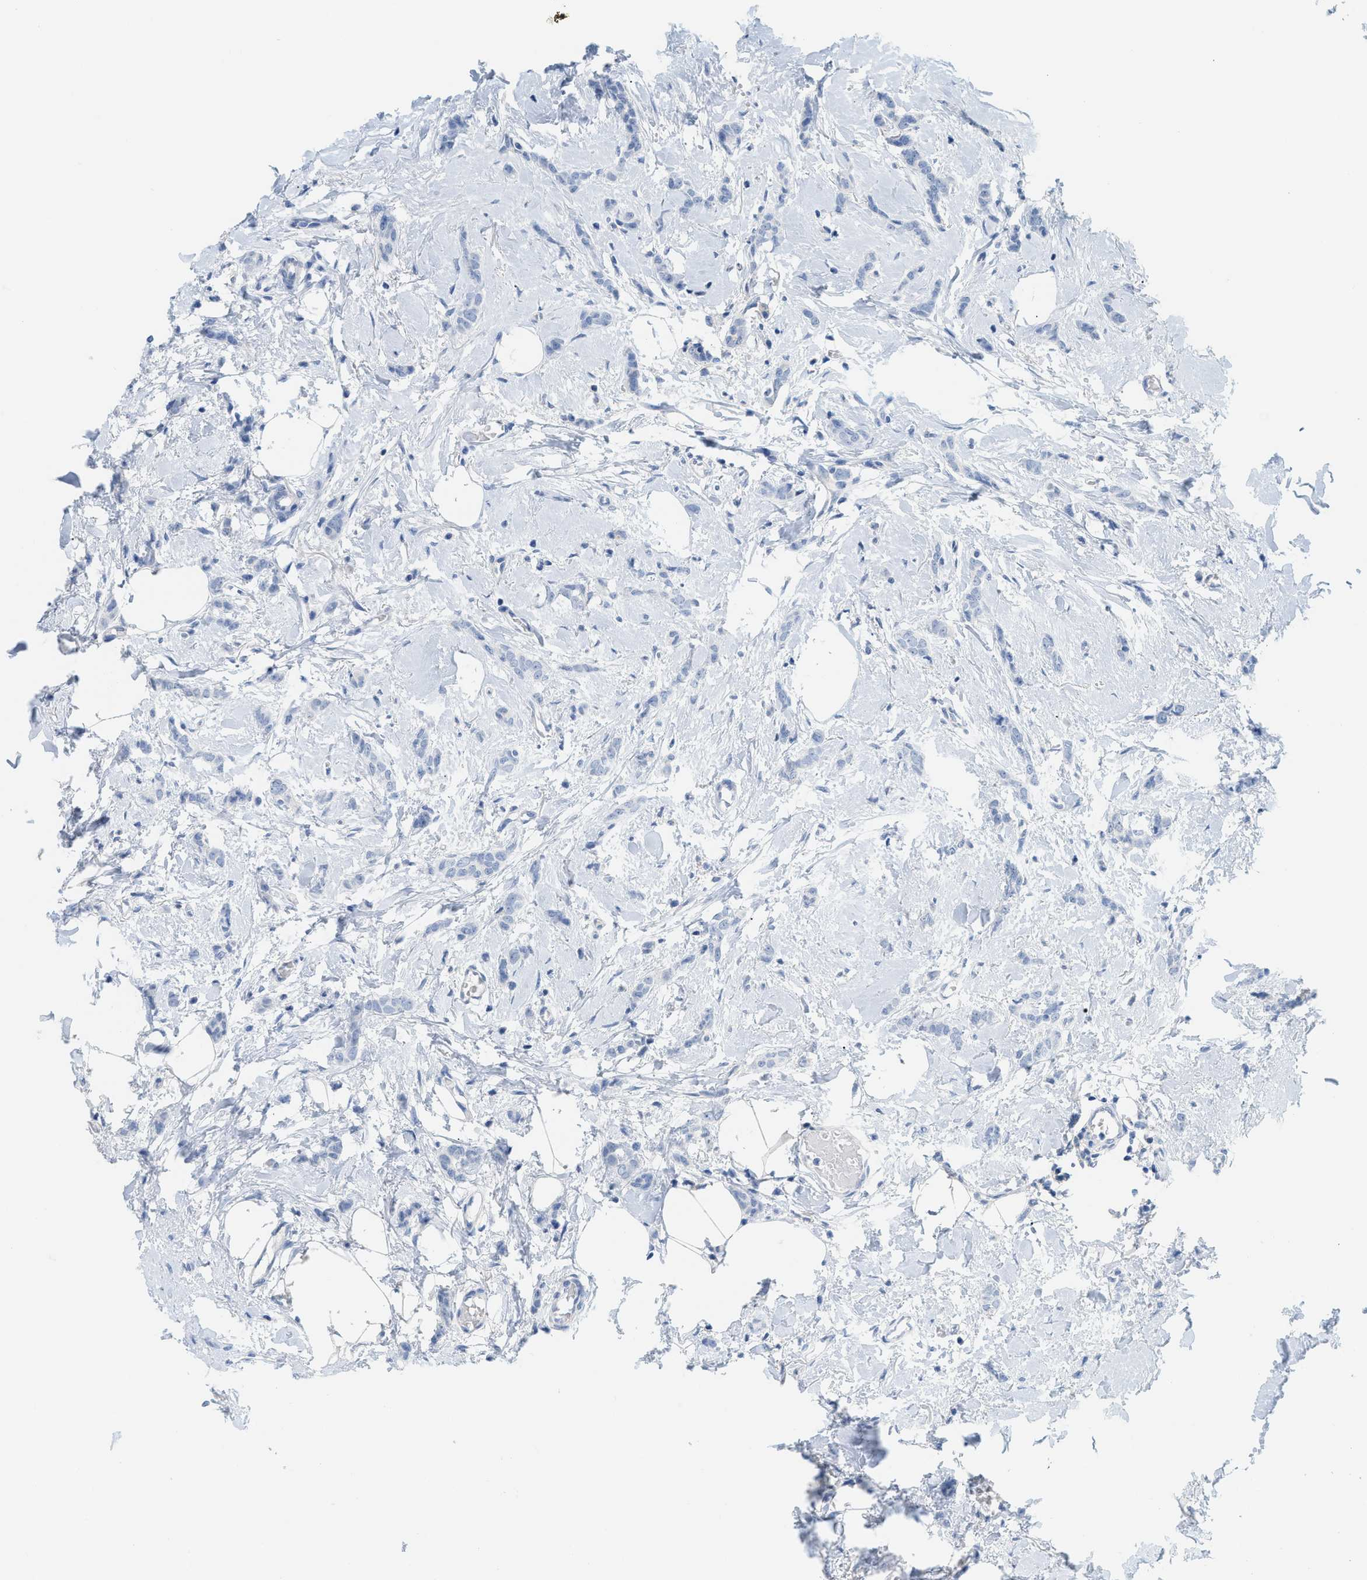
{"staining": {"intensity": "negative", "quantity": "none", "location": "none"}, "tissue": "breast cancer", "cell_type": "Tumor cells", "image_type": "cancer", "snomed": [{"axis": "morphology", "description": "Lobular carcinoma"}, {"axis": "topography", "description": "Skin"}, {"axis": "topography", "description": "Breast"}], "caption": "Breast lobular carcinoma was stained to show a protein in brown. There is no significant positivity in tumor cells.", "gene": "PAPPA", "patient": {"sex": "female", "age": 46}}